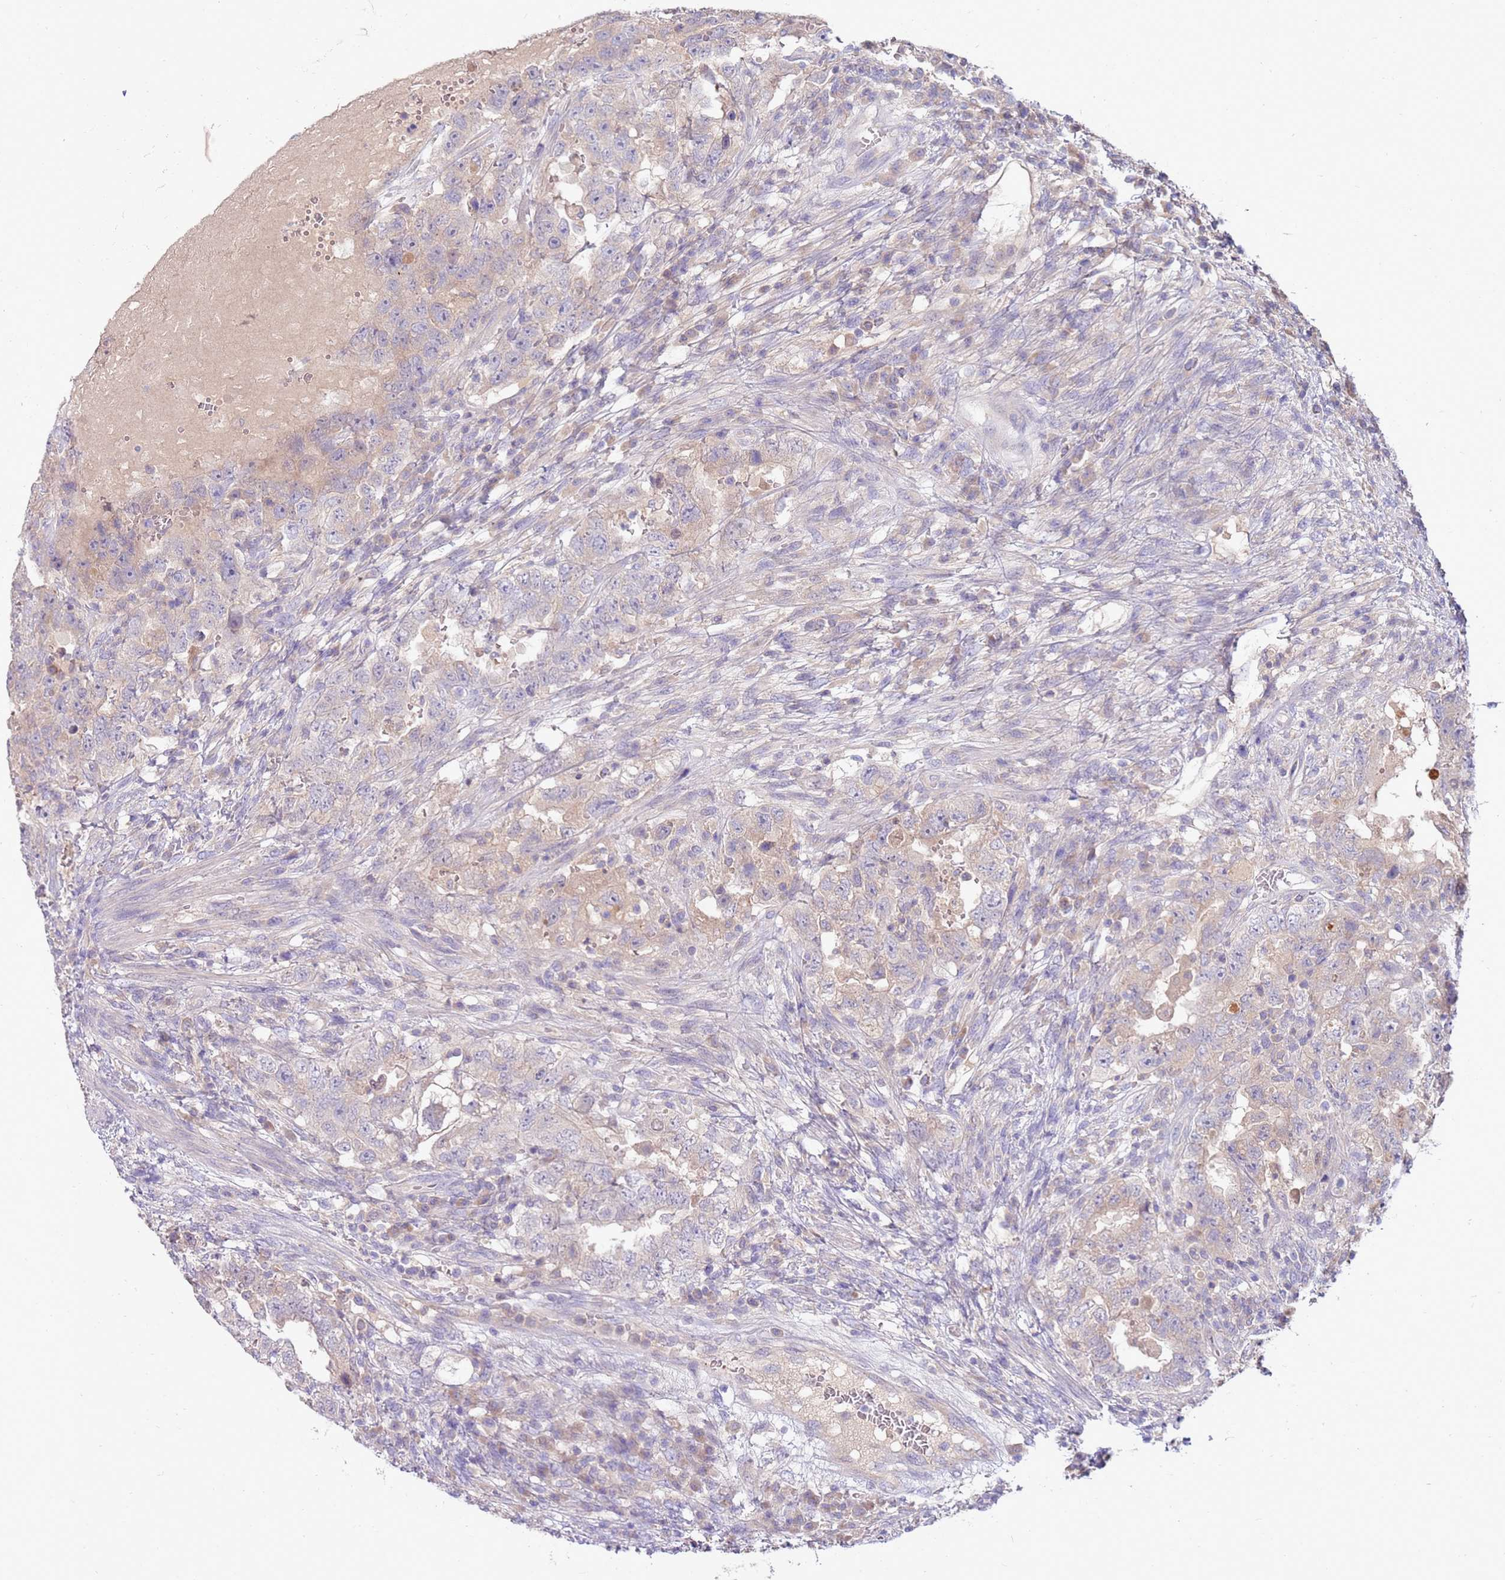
{"staining": {"intensity": "negative", "quantity": "none", "location": "none"}, "tissue": "testis cancer", "cell_type": "Tumor cells", "image_type": "cancer", "snomed": [{"axis": "morphology", "description": "Carcinoma, Embryonal, NOS"}, {"axis": "topography", "description": "Testis"}], "caption": "High magnification brightfield microscopy of testis cancer stained with DAB (3,3'-diaminobenzidine) (brown) and counterstained with hematoxylin (blue): tumor cells show no significant positivity.", "gene": "SLC44A4", "patient": {"sex": "male", "age": 26}}